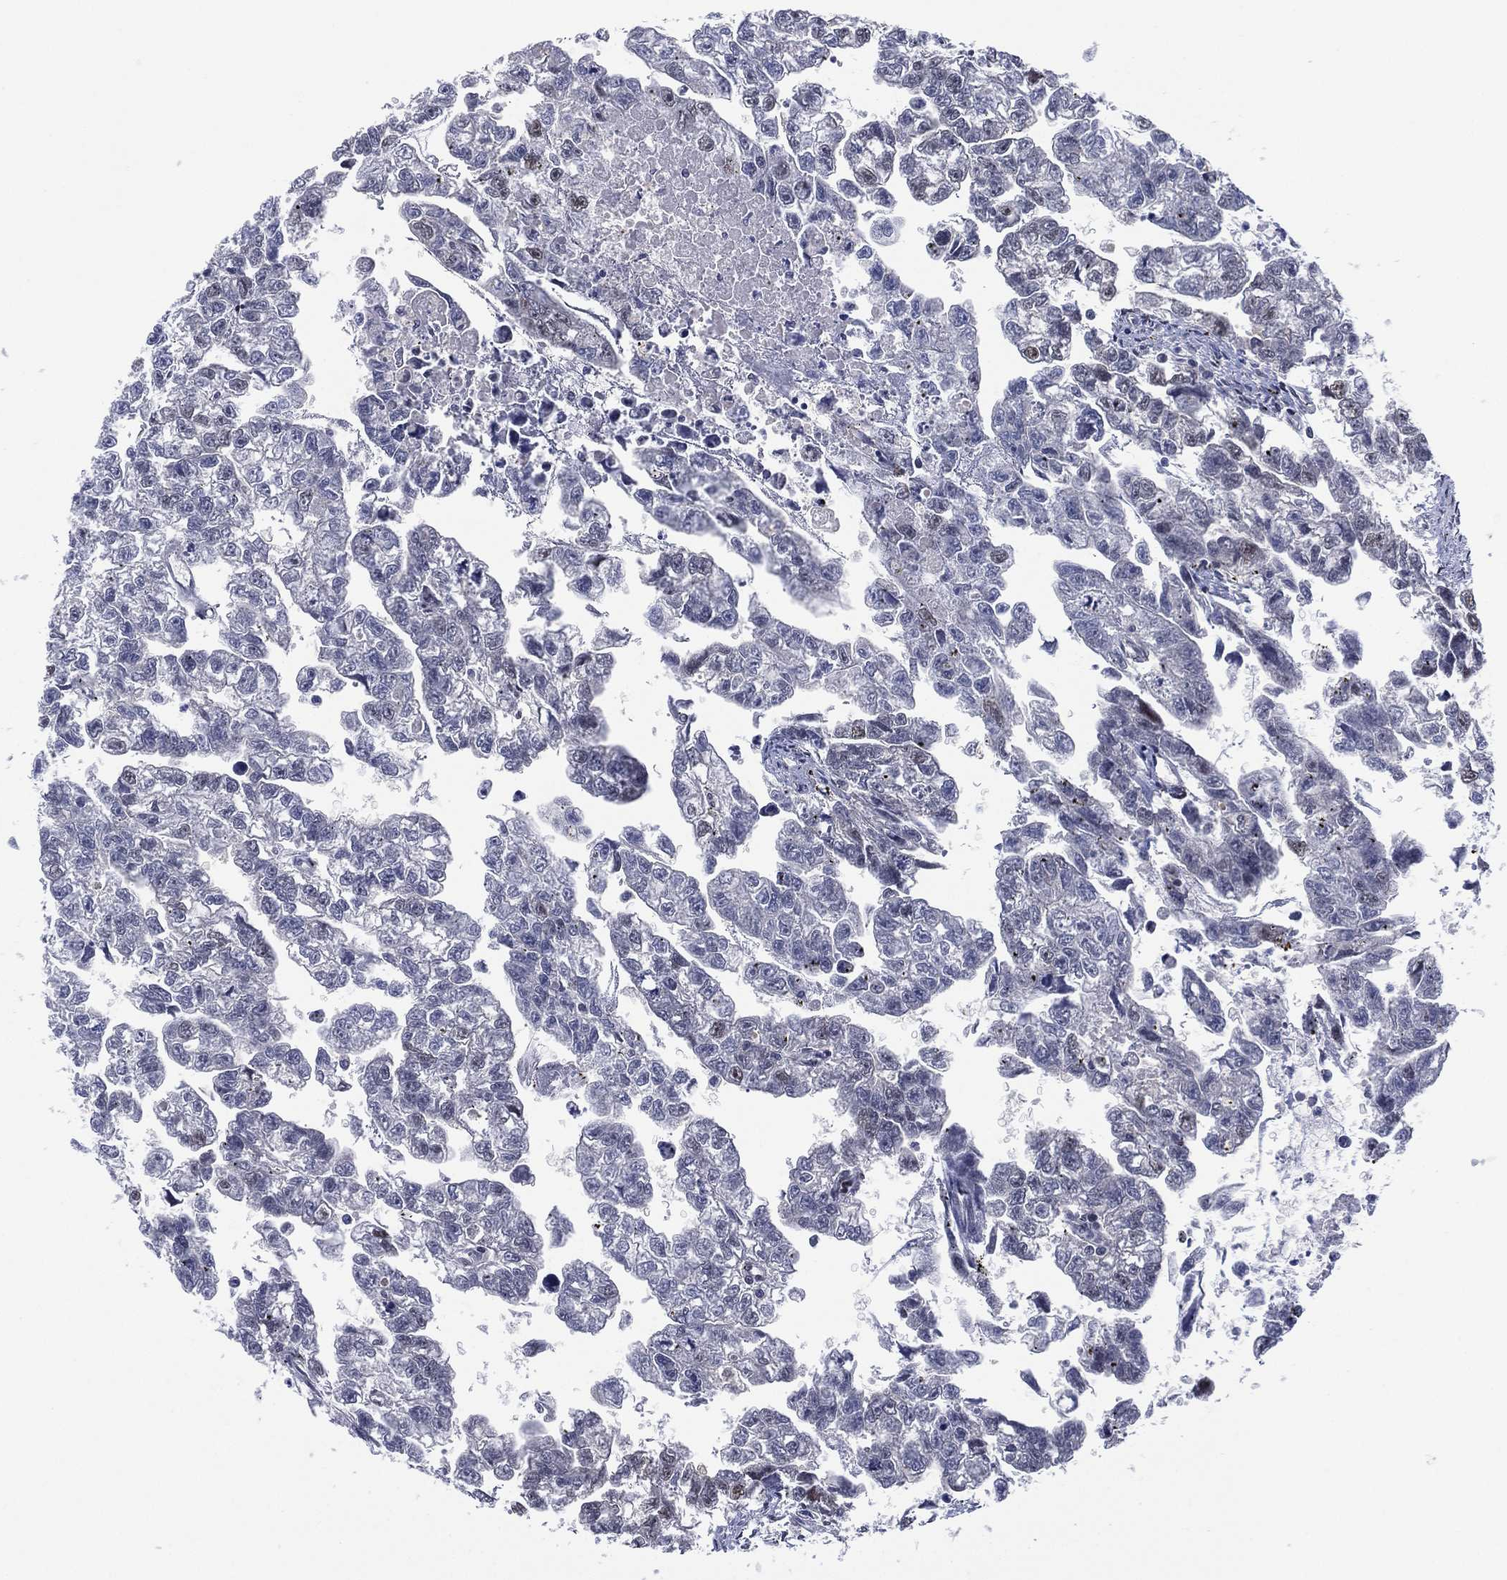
{"staining": {"intensity": "negative", "quantity": "none", "location": "none"}, "tissue": "testis cancer", "cell_type": "Tumor cells", "image_type": "cancer", "snomed": [{"axis": "morphology", "description": "Carcinoma, Embryonal, NOS"}, {"axis": "morphology", "description": "Teratoma, malignant, NOS"}, {"axis": "topography", "description": "Testis"}], "caption": "An immunohistochemistry (IHC) photomicrograph of malignant teratoma (testis) is shown. There is no staining in tumor cells of malignant teratoma (testis).", "gene": "GSE1", "patient": {"sex": "male", "age": 44}}